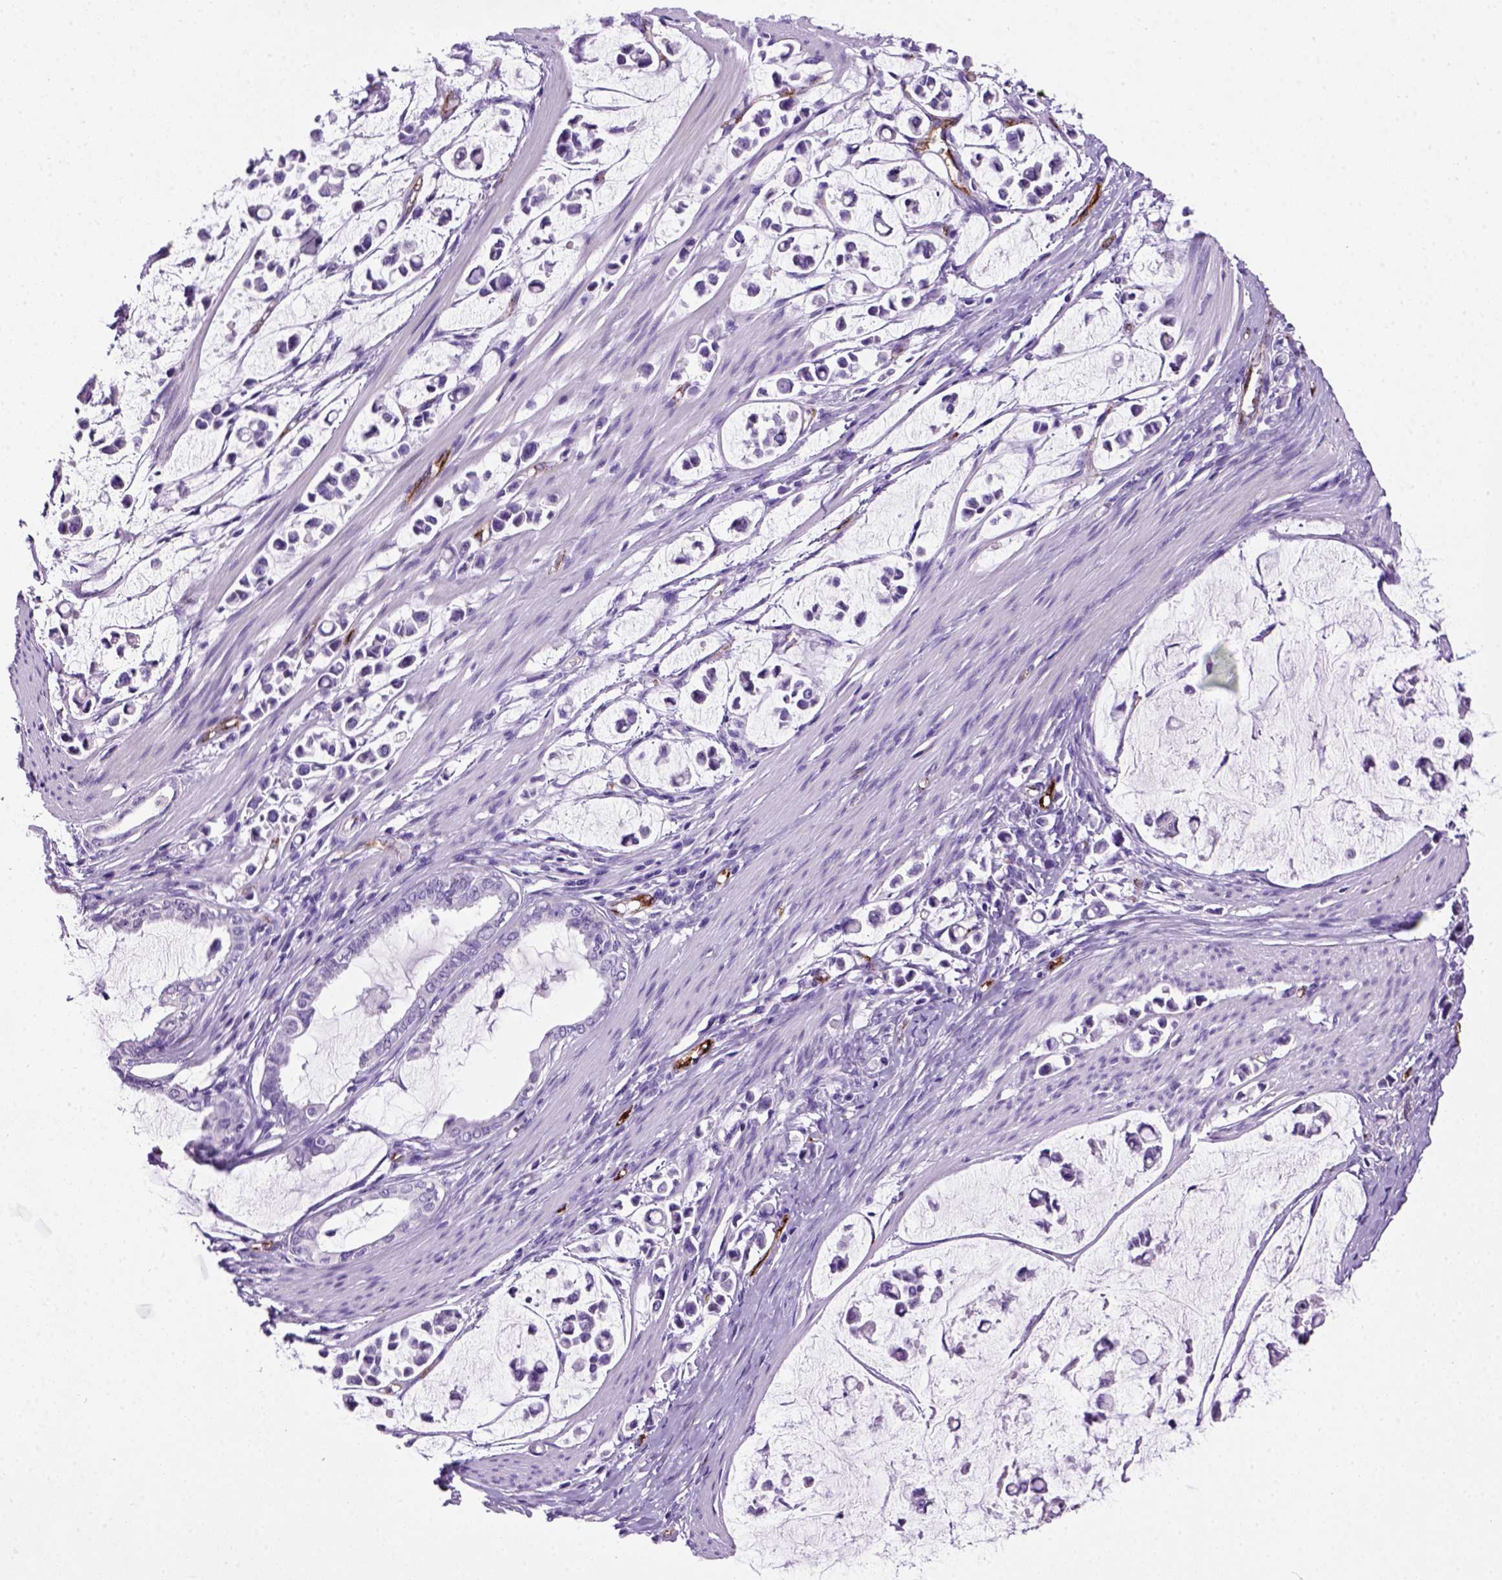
{"staining": {"intensity": "negative", "quantity": "none", "location": "none"}, "tissue": "stomach cancer", "cell_type": "Tumor cells", "image_type": "cancer", "snomed": [{"axis": "morphology", "description": "Adenocarcinoma, NOS"}, {"axis": "topography", "description": "Stomach"}], "caption": "Protein analysis of stomach cancer (adenocarcinoma) displays no significant positivity in tumor cells.", "gene": "VWF", "patient": {"sex": "male", "age": 82}}